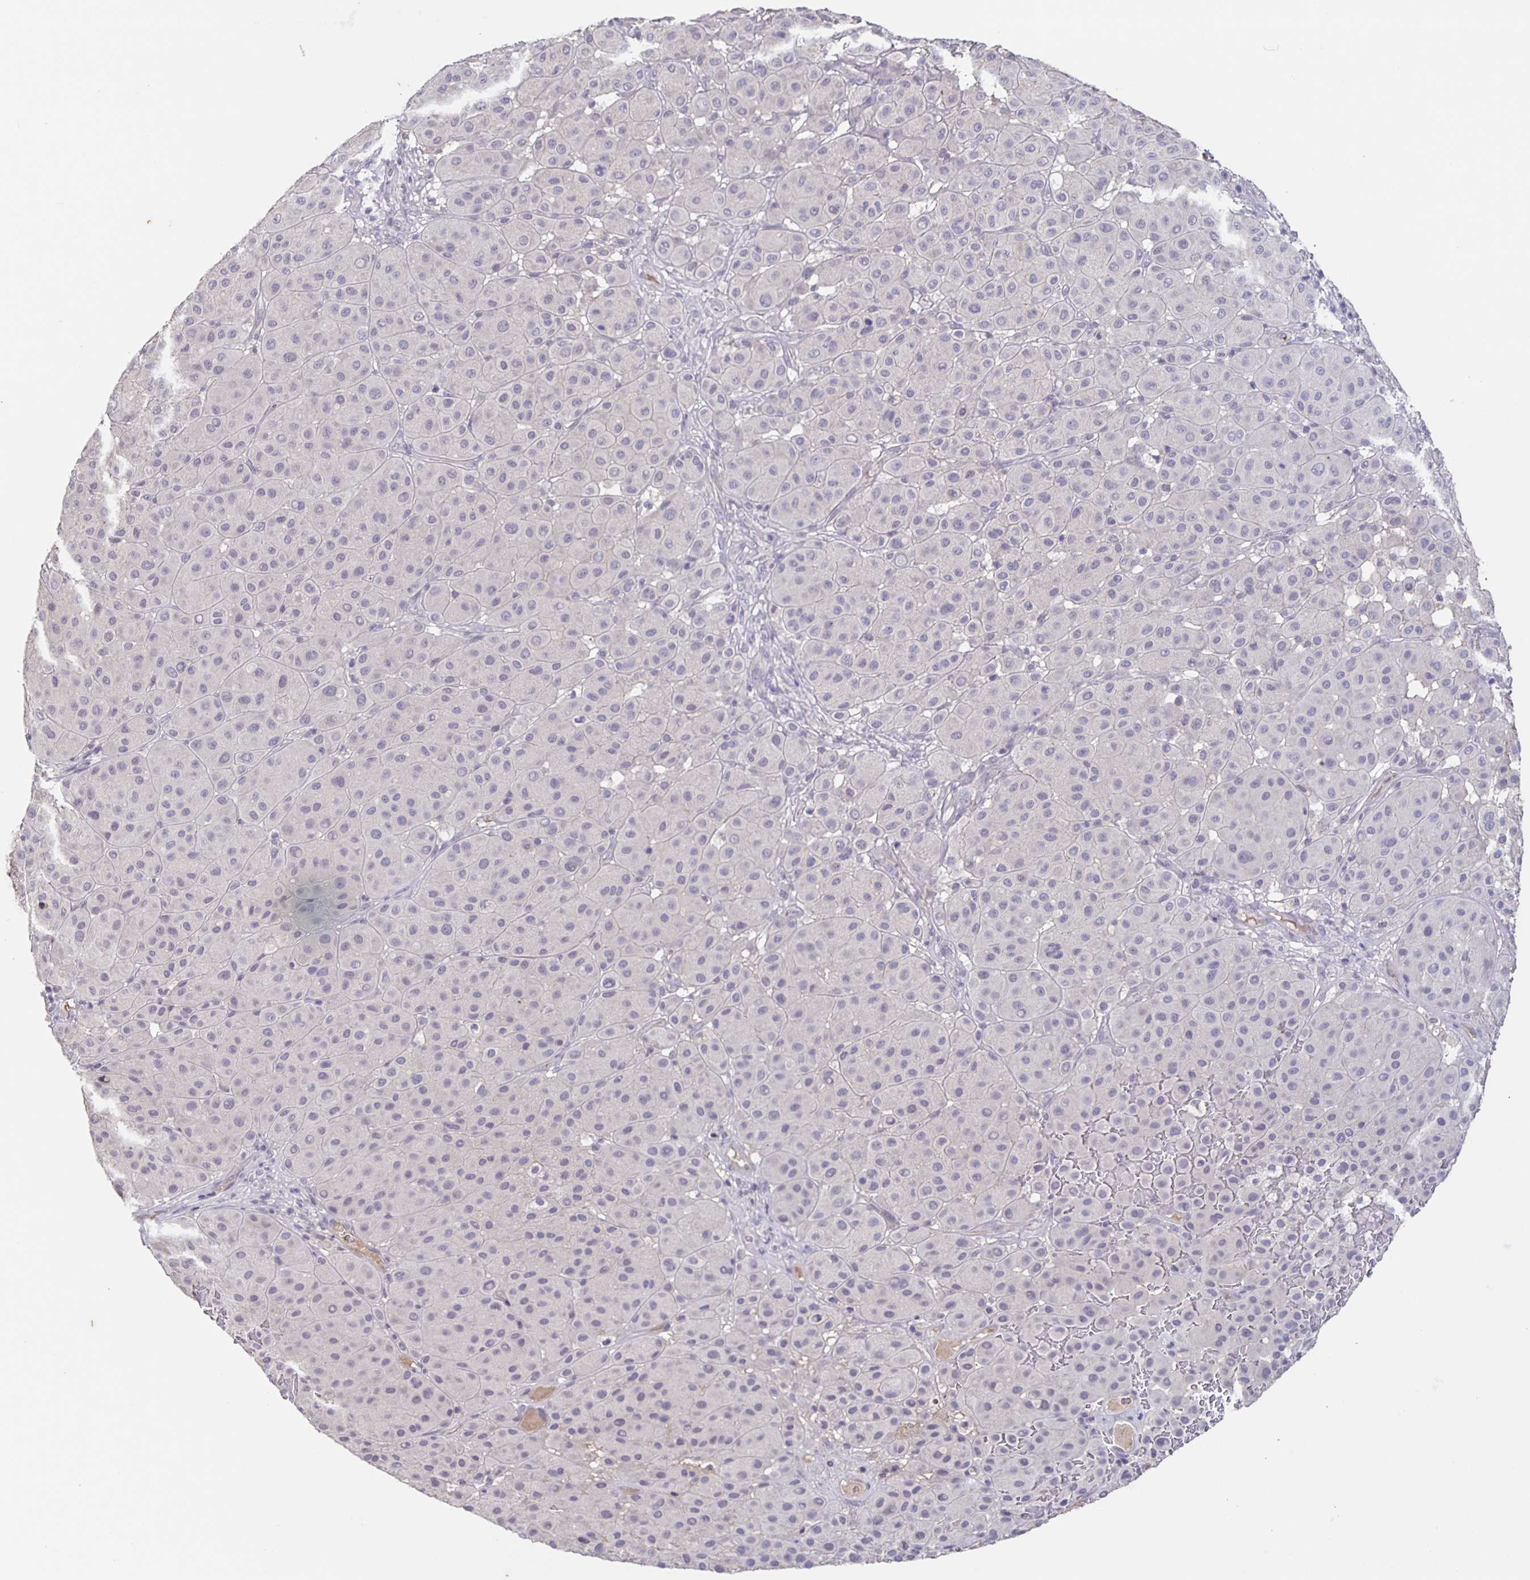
{"staining": {"intensity": "negative", "quantity": "none", "location": "none"}, "tissue": "melanoma", "cell_type": "Tumor cells", "image_type": "cancer", "snomed": [{"axis": "morphology", "description": "Malignant melanoma, Metastatic site"}, {"axis": "topography", "description": "Smooth muscle"}], "caption": "The IHC histopathology image has no significant staining in tumor cells of malignant melanoma (metastatic site) tissue.", "gene": "INSL5", "patient": {"sex": "male", "age": 41}}